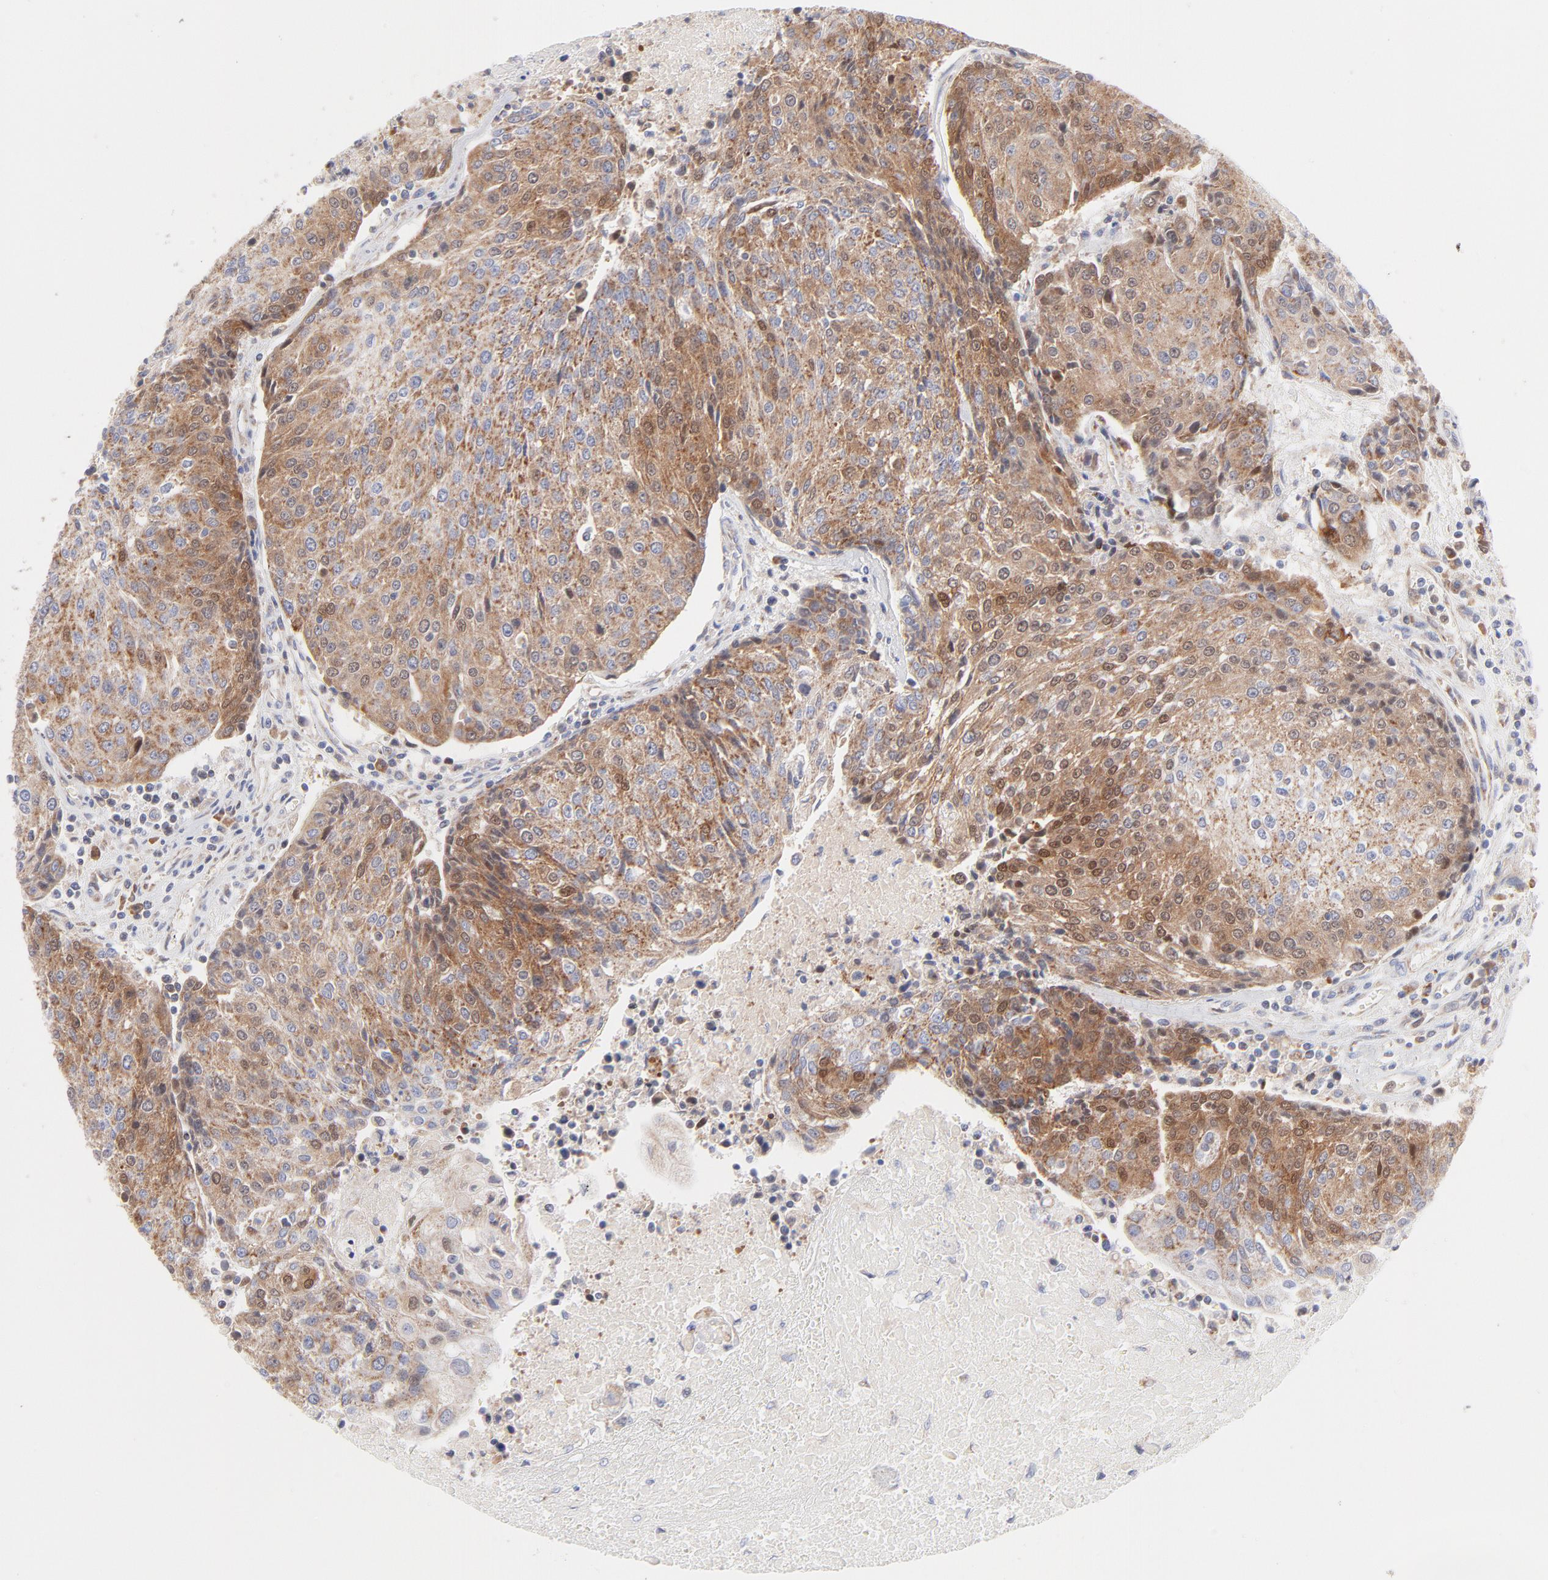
{"staining": {"intensity": "moderate", "quantity": "25%-75%", "location": "cytoplasmic/membranous"}, "tissue": "urothelial cancer", "cell_type": "Tumor cells", "image_type": "cancer", "snomed": [{"axis": "morphology", "description": "Urothelial carcinoma, High grade"}, {"axis": "topography", "description": "Urinary bladder"}], "caption": "Tumor cells demonstrate medium levels of moderate cytoplasmic/membranous staining in approximately 25%-75% of cells in urothelial cancer.", "gene": "TIMM8A", "patient": {"sex": "female", "age": 85}}